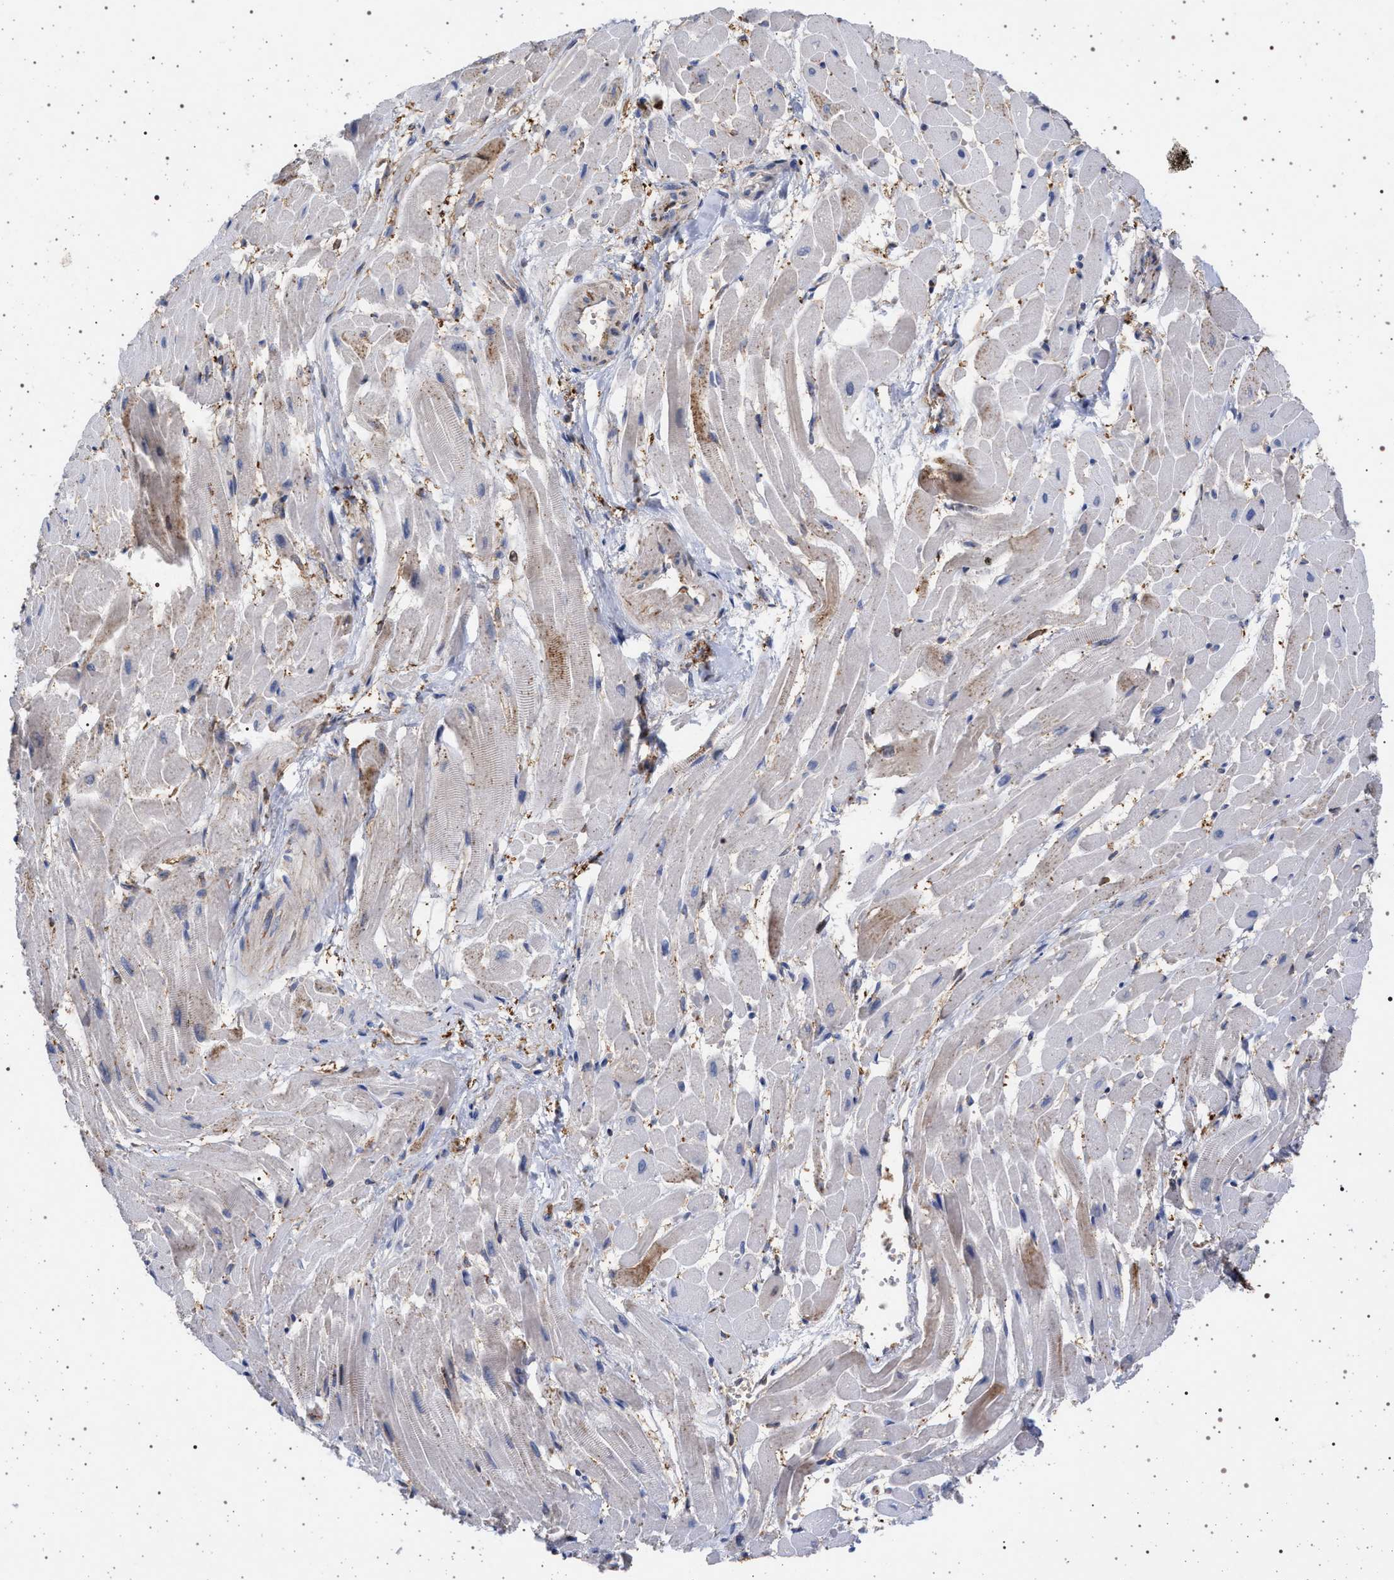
{"staining": {"intensity": "weak", "quantity": "<25%", "location": "cytoplasmic/membranous"}, "tissue": "heart muscle", "cell_type": "Cardiomyocytes", "image_type": "normal", "snomed": [{"axis": "morphology", "description": "Normal tissue, NOS"}, {"axis": "topography", "description": "Heart"}], "caption": "A high-resolution micrograph shows IHC staining of normal heart muscle, which demonstrates no significant expression in cardiomyocytes.", "gene": "PLG", "patient": {"sex": "male", "age": 45}}